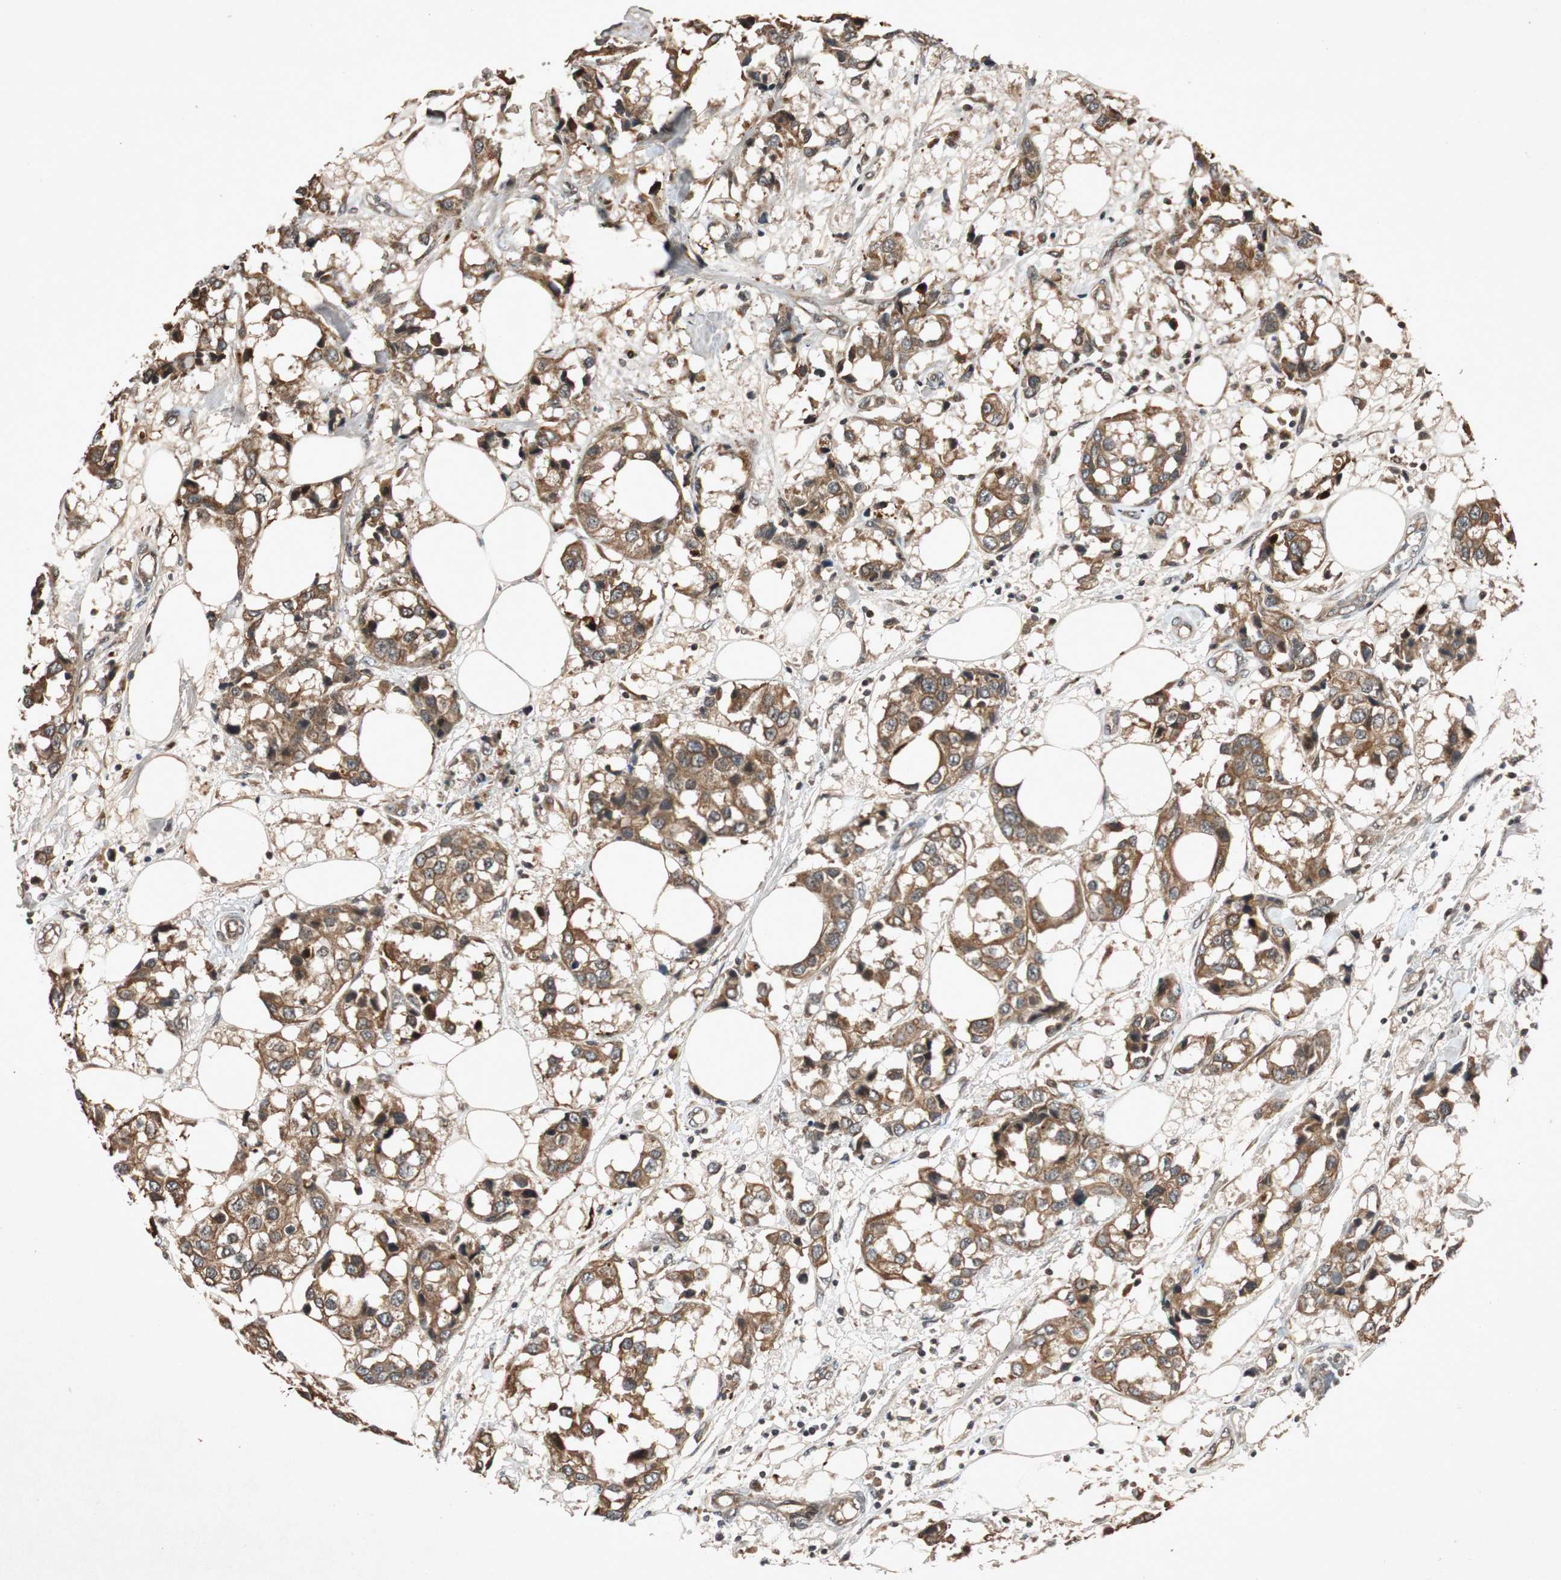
{"staining": {"intensity": "strong", "quantity": ">75%", "location": "cytoplasmic/membranous"}, "tissue": "breast cancer", "cell_type": "Tumor cells", "image_type": "cancer", "snomed": [{"axis": "morphology", "description": "Duct carcinoma"}, {"axis": "topography", "description": "Breast"}], "caption": "Protein expression analysis of breast cancer (invasive ductal carcinoma) shows strong cytoplasmic/membranous expression in about >75% of tumor cells. (Brightfield microscopy of DAB IHC at high magnification).", "gene": "SLIT2", "patient": {"sex": "female", "age": 80}}